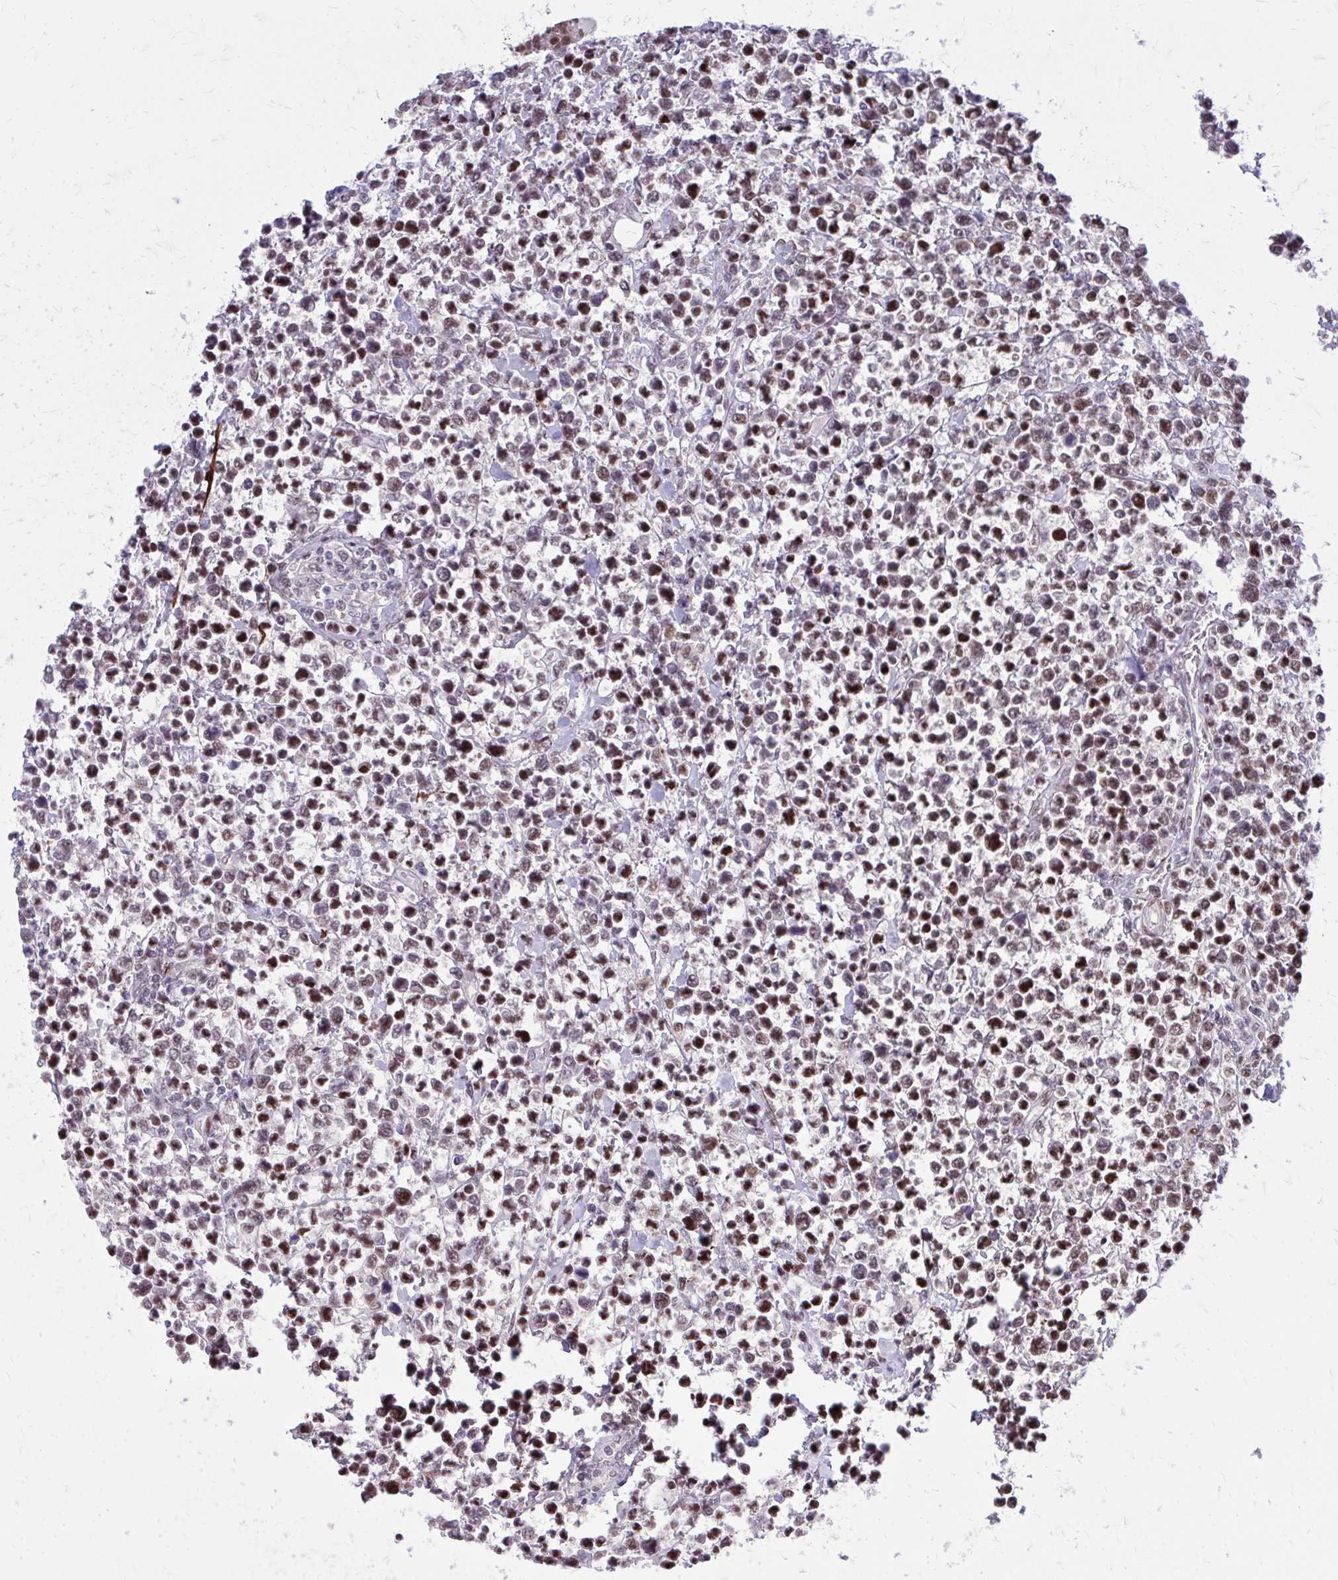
{"staining": {"intensity": "moderate", "quantity": ">75%", "location": "nuclear"}, "tissue": "lymphoma", "cell_type": "Tumor cells", "image_type": "cancer", "snomed": [{"axis": "morphology", "description": "Malignant lymphoma, non-Hodgkin's type, High grade"}, {"axis": "topography", "description": "Soft tissue"}], "caption": "Protein expression analysis of malignant lymphoma, non-Hodgkin's type (high-grade) demonstrates moderate nuclear expression in about >75% of tumor cells.", "gene": "PSME4", "patient": {"sex": "female", "age": 56}}